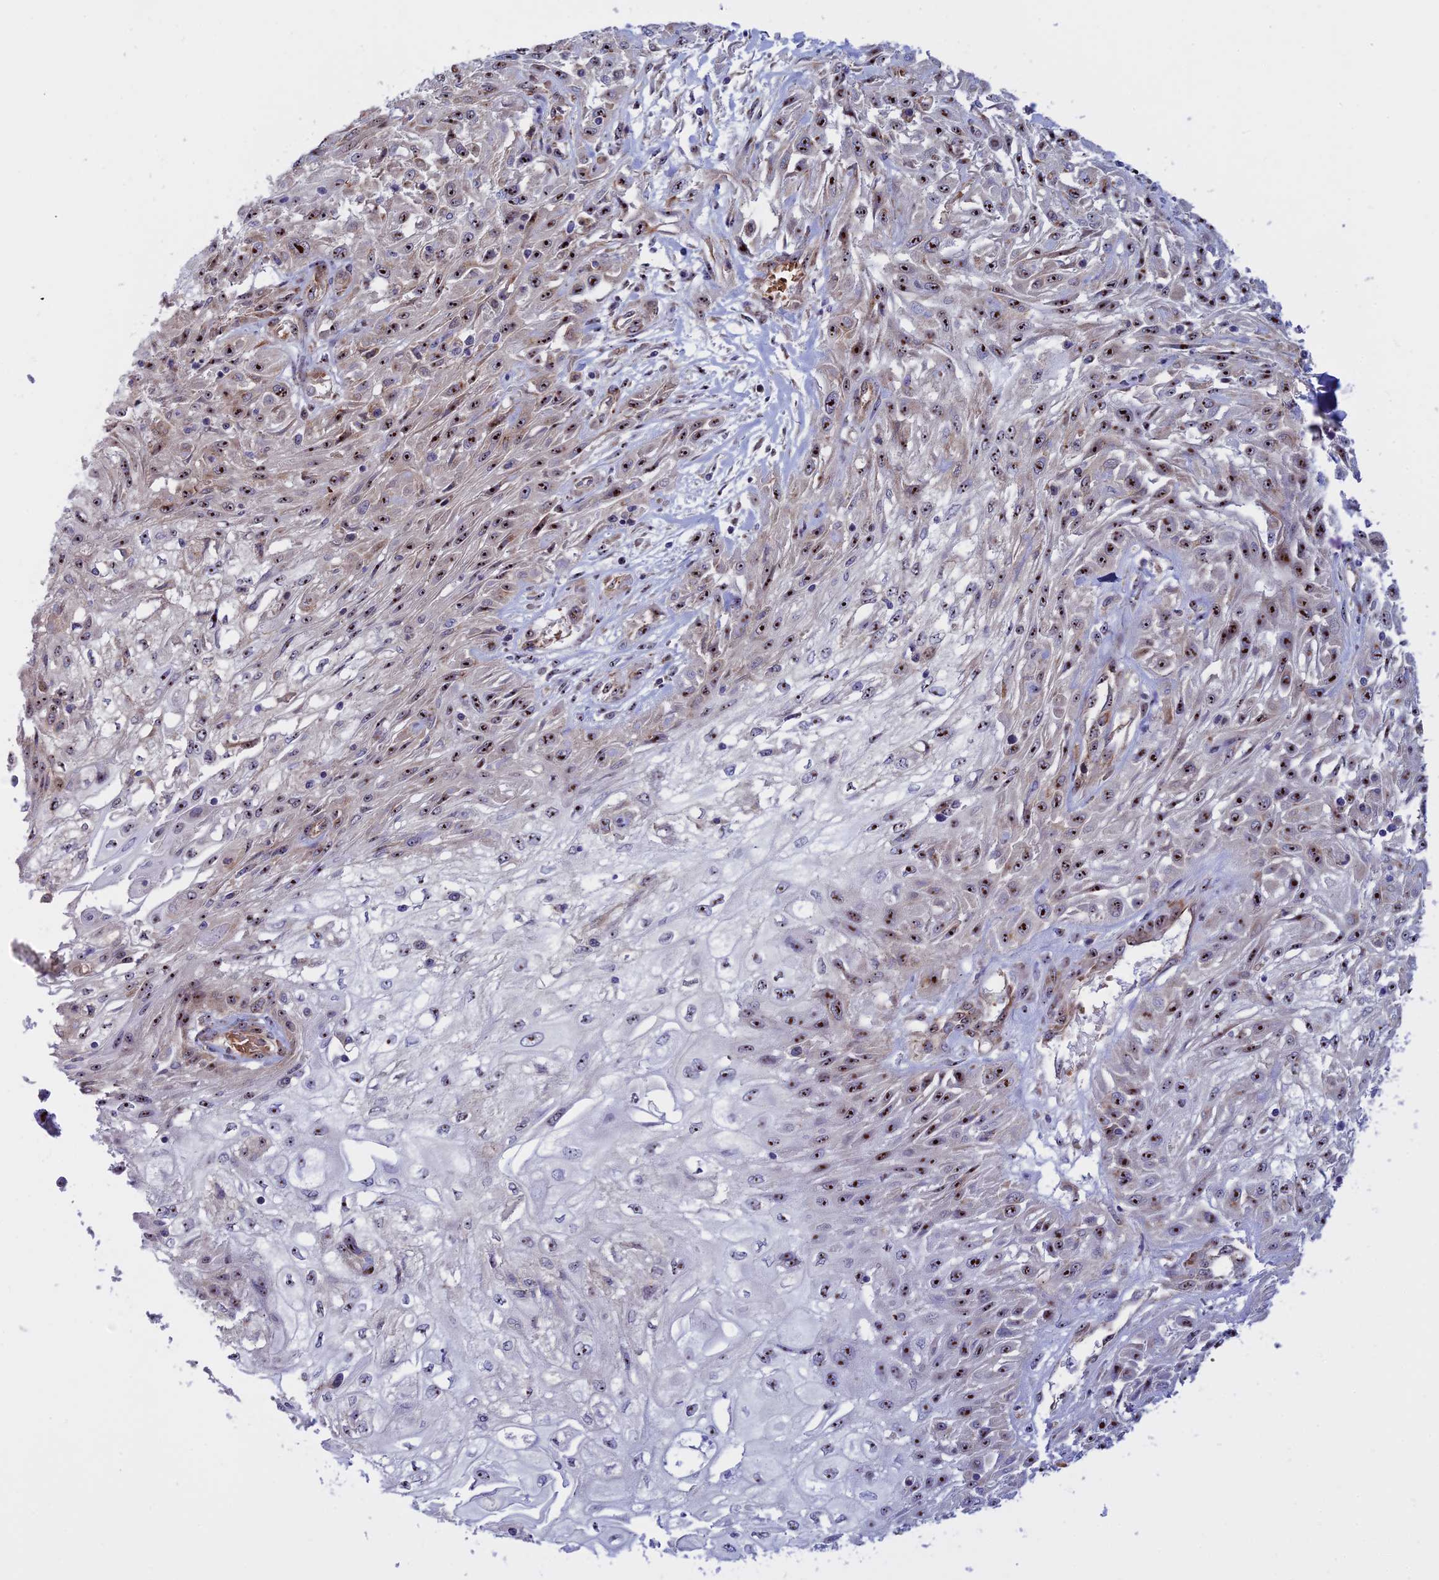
{"staining": {"intensity": "moderate", "quantity": ">75%", "location": "nuclear"}, "tissue": "skin cancer", "cell_type": "Tumor cells", "image_type": "cancer", "snomed": [{"axis": "morphology", "description": "Squamous cell carcinoma, NOS"}, {"axis": "morphology", "description": "Squamous cell carcinoma, metastatic, NOS"}, {"axis": "topography", "description": "Skin"}, {"axis": "topography", "description": "Lymph node"}], "caption": "Squamous cell carcinoma (skin) stained for a protein (brown) reveals moderate nuclear positive positivity in approximately >75% of tumor cells.", "gene": "DBNDD1", "patient": {"sex": "male", "age": 75}}